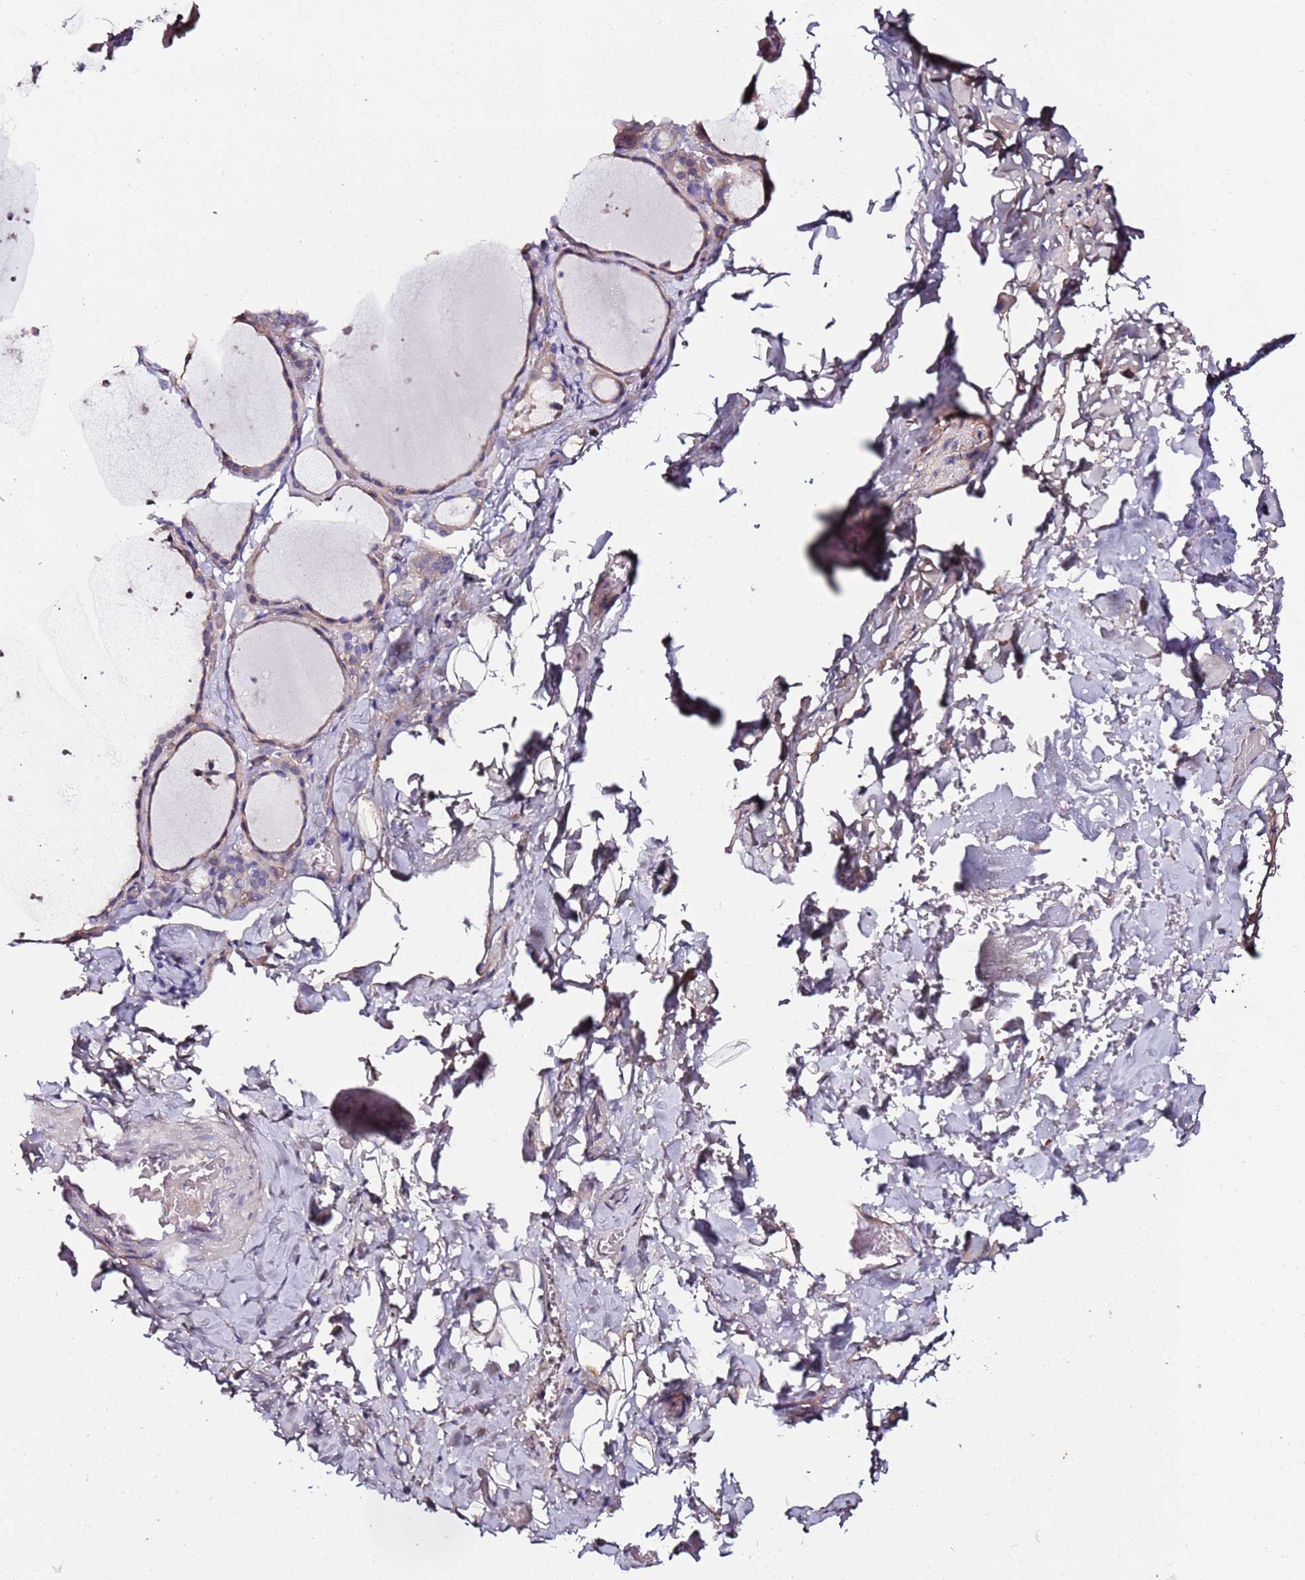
{"staining": {"intensity": "negative", "quantity": "none", "location": "none"}, "tissue": "thyroid gland", "cell_type": "Glandular cells", "image_type": "normal", "snomed": [{"axis": "morphology", "description": "Normal tissue, NOS"}, {"axis": "topography", "description": "Thyroid gland"}], "caption": "This is an IHC photomicrograph of benign human thyroid gland. There is no staining in glandular cells.", "gene": "C3orf80", "patient": {"sex": "female", "age": 44}}